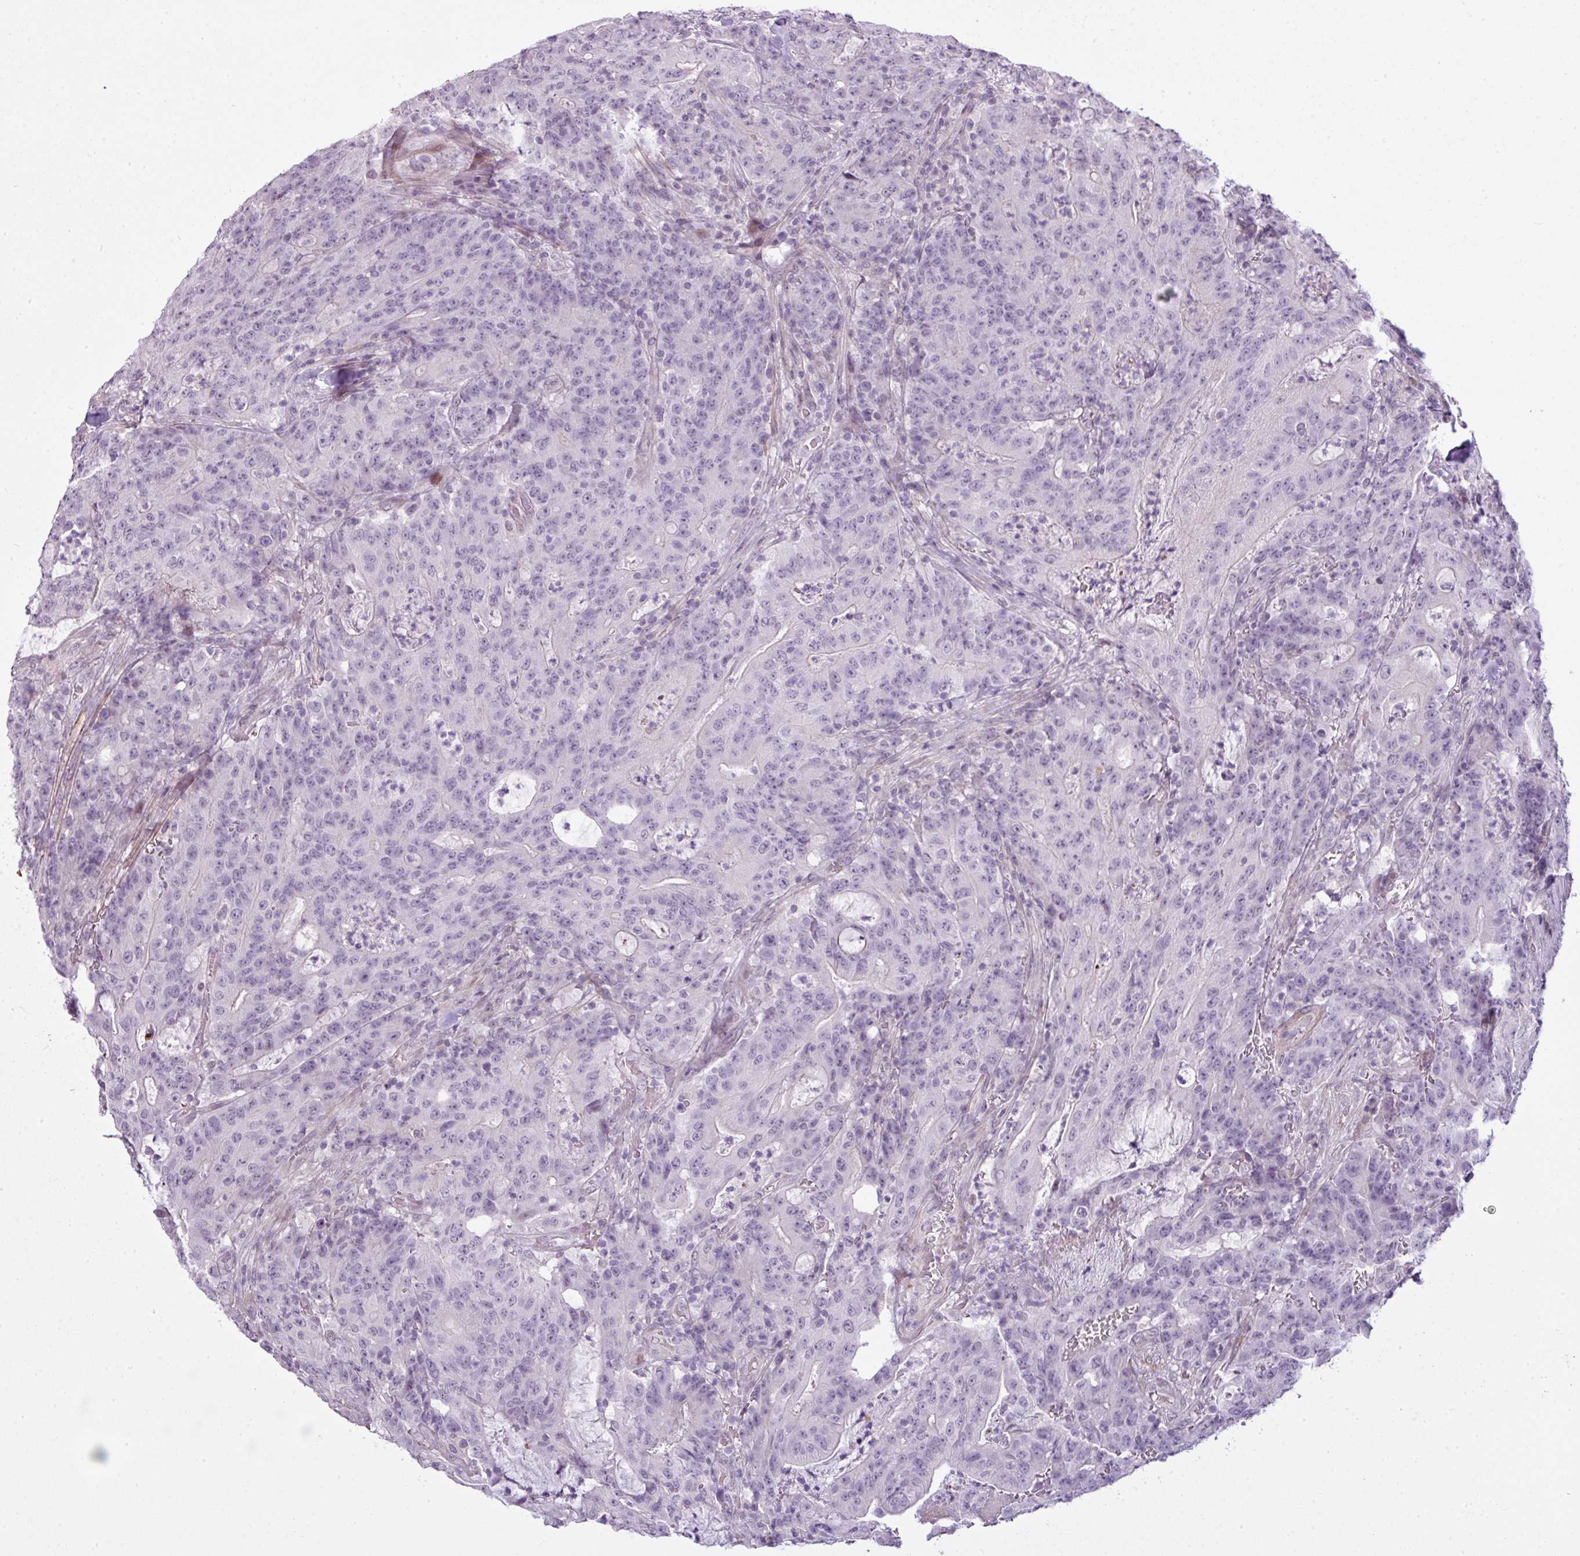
{"staining": {"intensity": "negative", "quantity": "none", "location": "none"}, "tissue": "colorectal cancer", "cell_type": "Tumor cells", "image_type": "cancer", "snomed": [{"axis": "morphology", "description": "Adenocarcinoma, NOS"}, {"axis": "topography", "description": "Colon"}], "caption": "Colorectal cancer (adenocarcinoma) was stained to show a protein in brown. There is no significant expression in tumor cells. (DAB IHC visualized using brightfield microscopy, high magnification).", "gene": "ZNF688", "patient": {"sex": "male", "age": 83}}